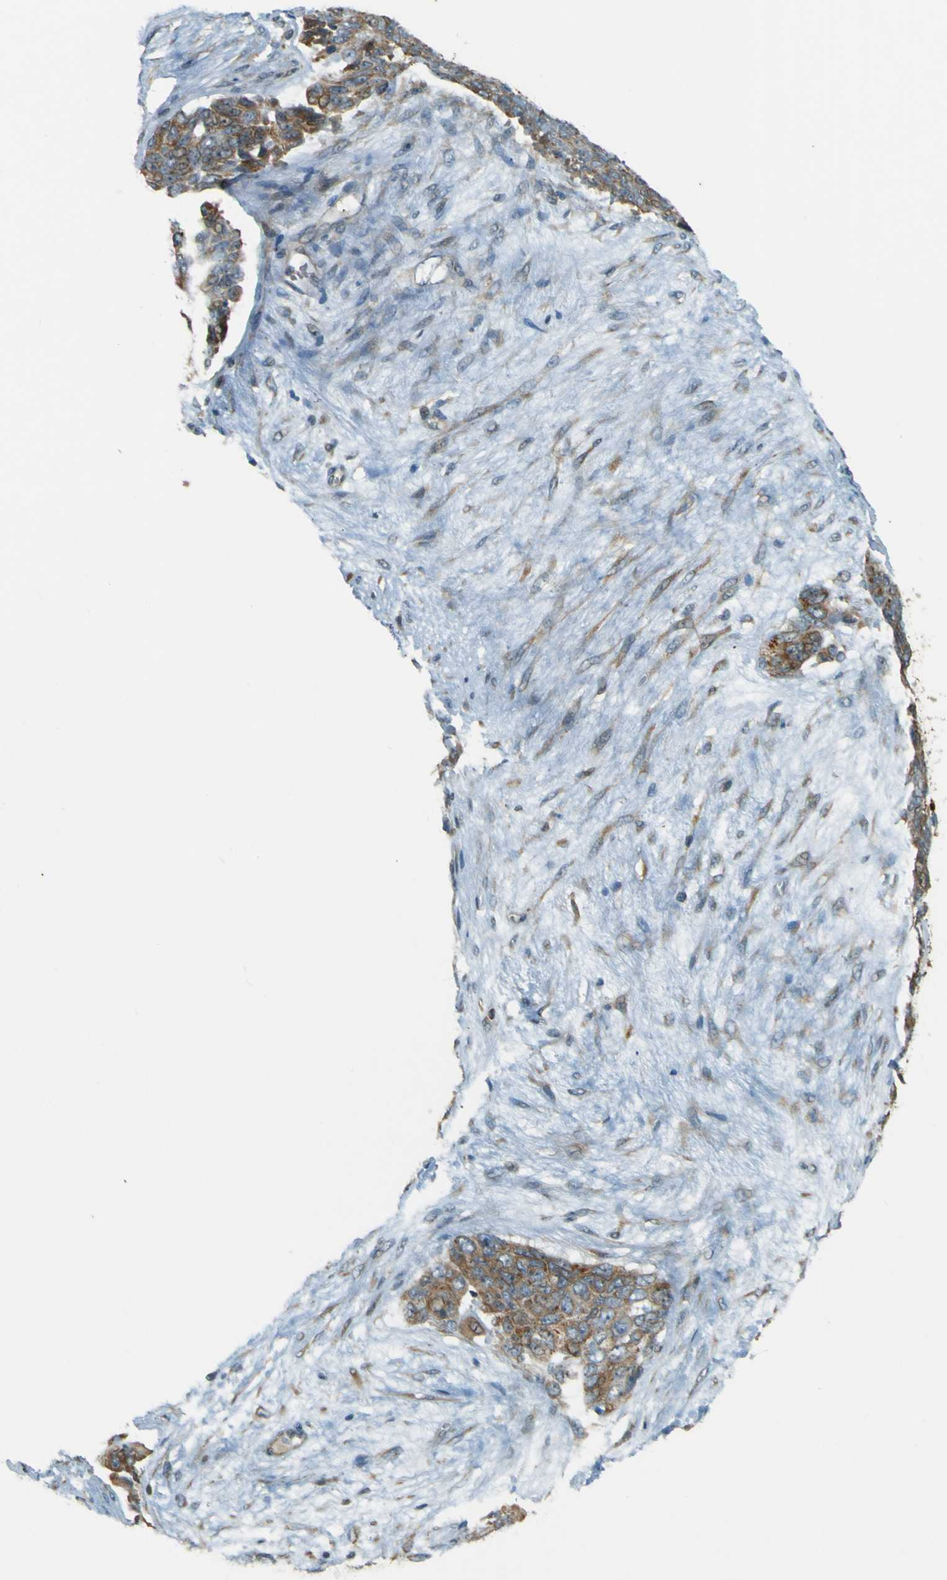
{"staining": {"intensity": "moderate", "quantity": ">75%", "location": "cytoplasmic/membranous"}, "tissue": "ovarian cancer", "cell_type": "Tumor cells", "image_type": "cancer", "snomed": [{"axis": "morphology", "description": "Carcinoma, endometroid"}, {"axis": "topography", "description": "Ovary"}], "caption": "DAB immunohistochemical staining of ovarian cancer (endometroid carcinoma) displays moderate cytoplasmic/membranous protein positivity in about >75% of tumor cells.", "gene": "LPCAT1", "patient": {"sex": "female", "age": 51}}